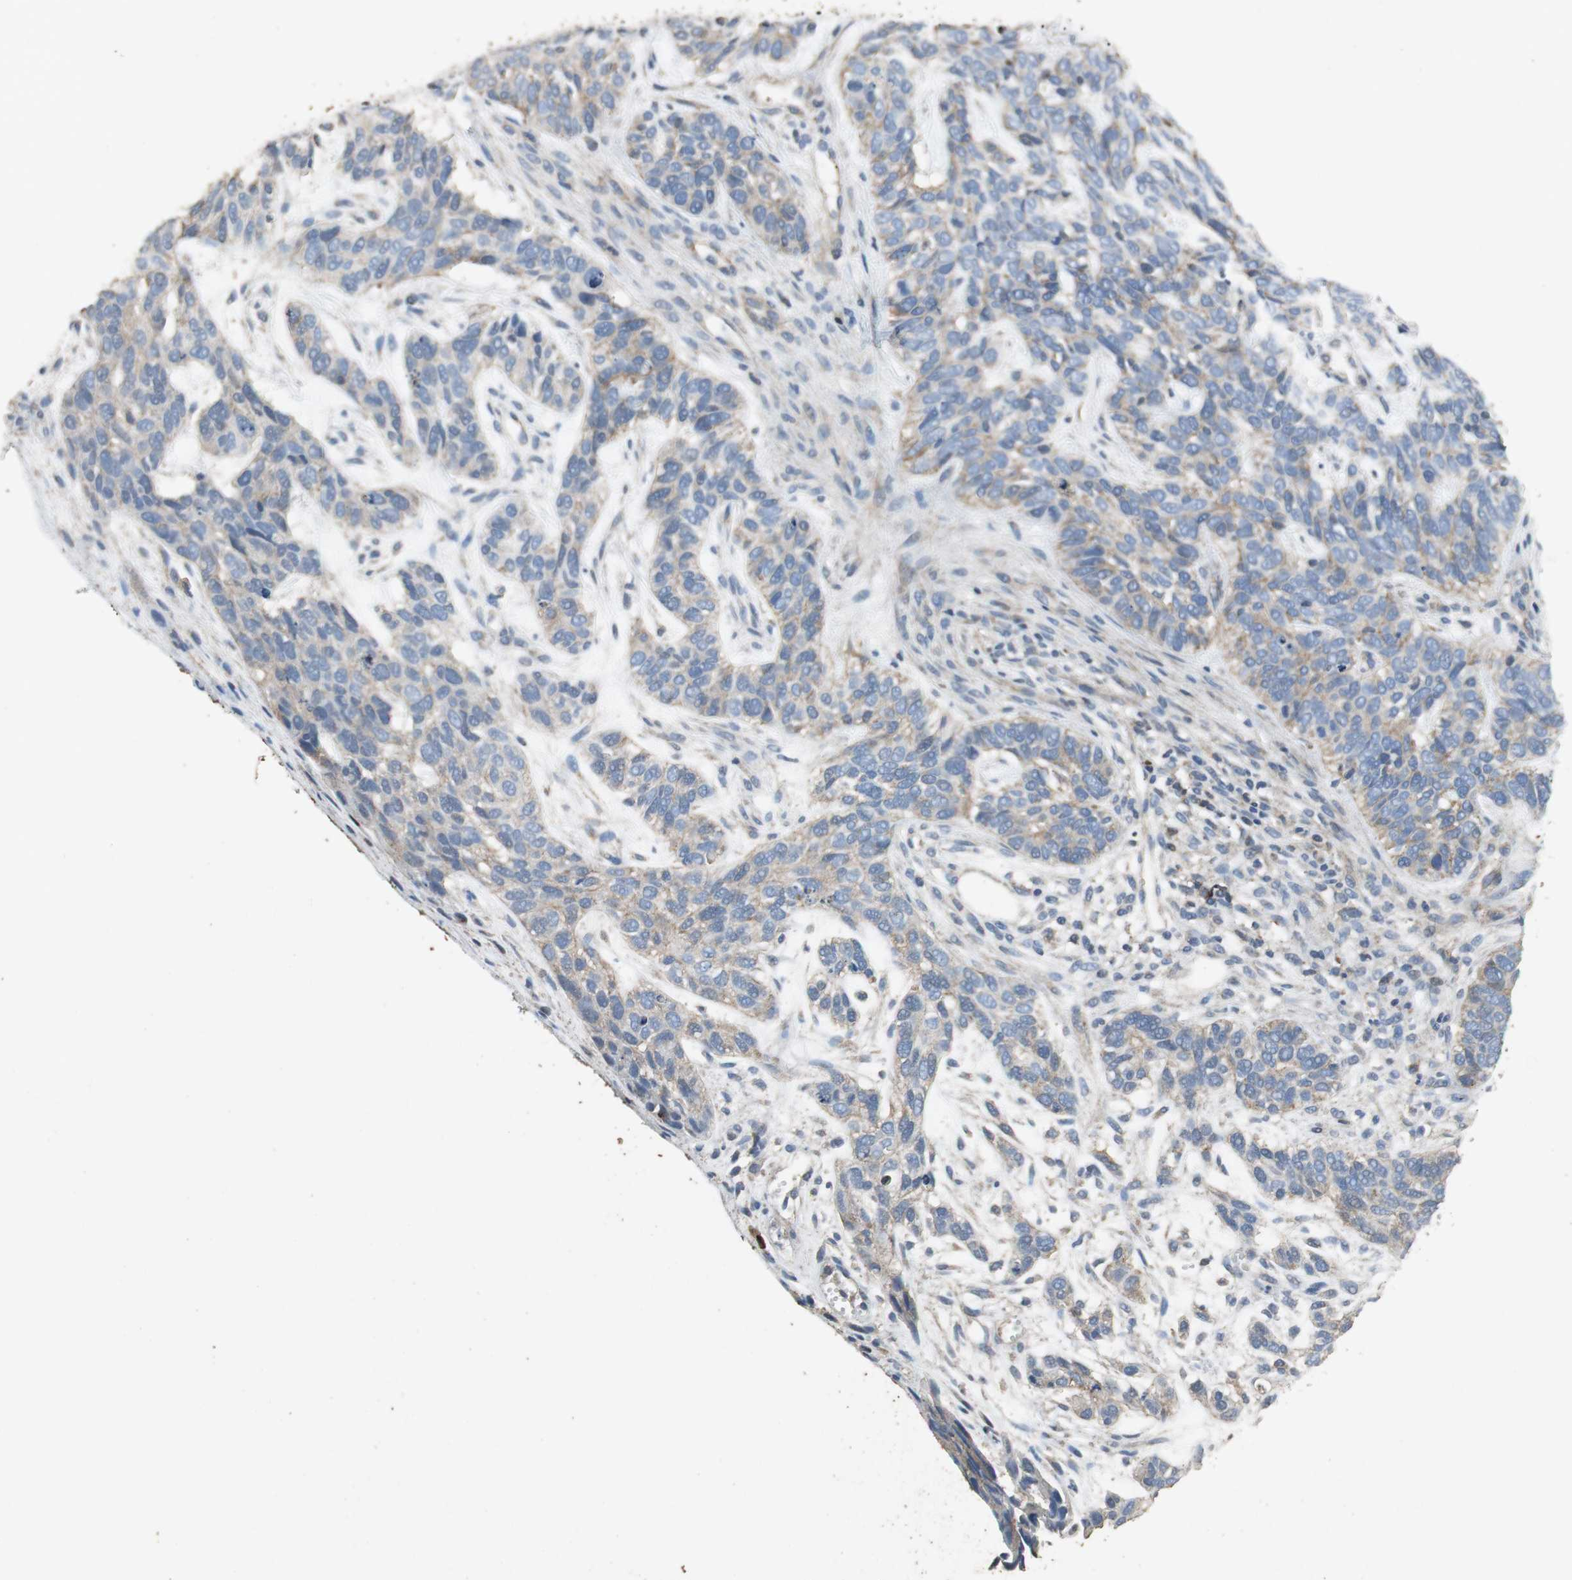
{"staining": {"intensity": "weak", "quantity": ">75%", "location": "cytoplasmic/membranous"}, "tissue": "skin cancer", "cell_type": "Tumor cells", "image_type": "cancer", "snomed": [{"axis": "morphology", "description": "Basal cell carcinoma"}, {"axis": "topography", "description": "Skin"}], "caption": "Immunohistochemical staining of human skin basal cell carcinoma shows low levels of weak cytoplasmic/membranous protein staining in about >75% of tumor cells.", "gene": "PRKRA", "patient": {"sex": "male", "age": 87}}